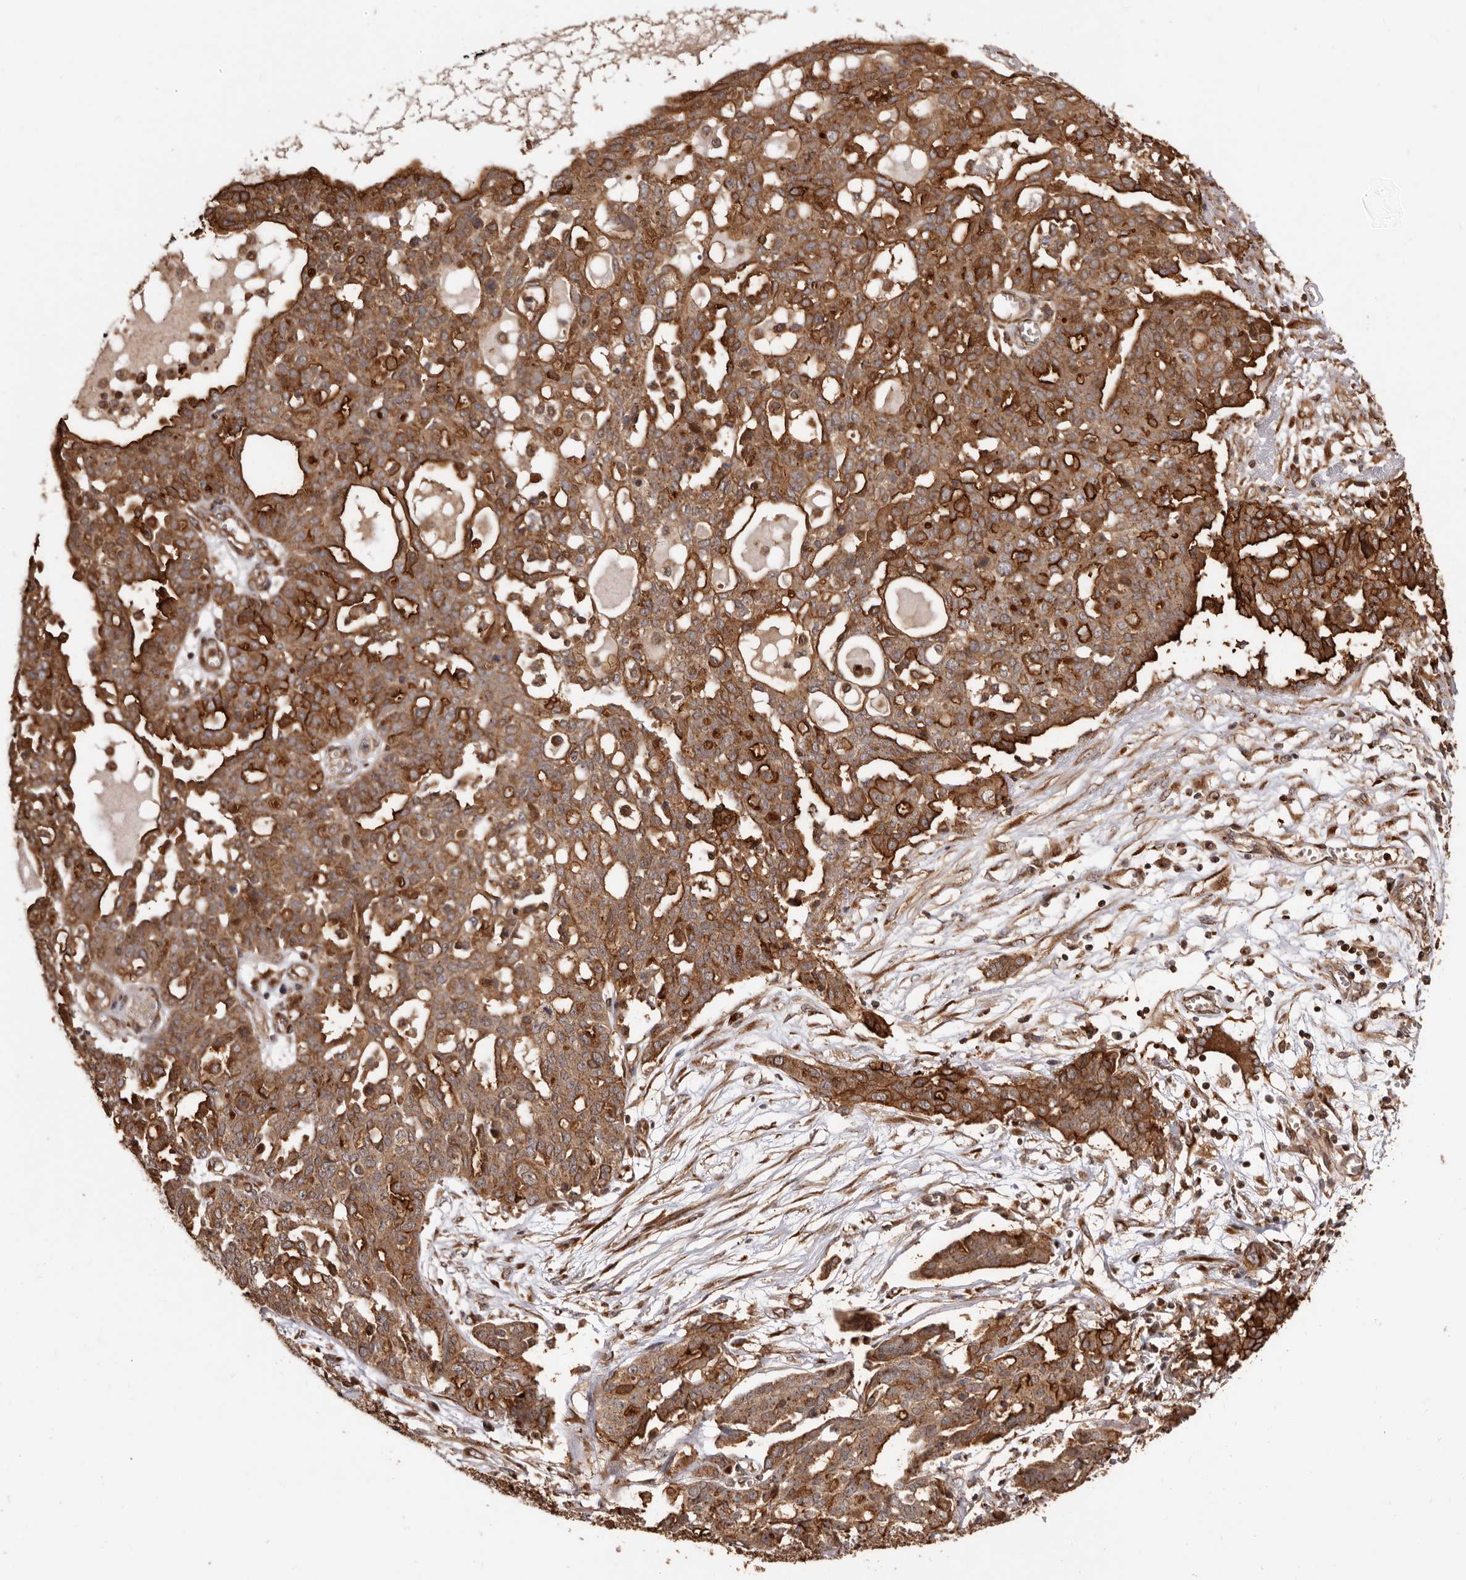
{"staining": {"intensity": "strong", "quantity": ">75%", "location": "cytoplasmic/membranous,nuclear"}, "tissue": "ovarian cancer", "cell_type": "Tumor cells", "image_type": "cancer", "snomed": [{"axis": "morphology", "description": "Cystadenocarcinoma, serous, NOS"}, {"axis": "topography", "description": "Soft tissue"}, {"axis": "topography", "description": "Ovary"}], "caption": "Protein expression analysis of human ovarian cancer (serous cystadenocarcinoma) reveals strong cytoplasmic/membranous and nuclear expression in about >75% of tumor cells.", "gene": "GPR27", "patient": {"sex": "female", "age": 57}}